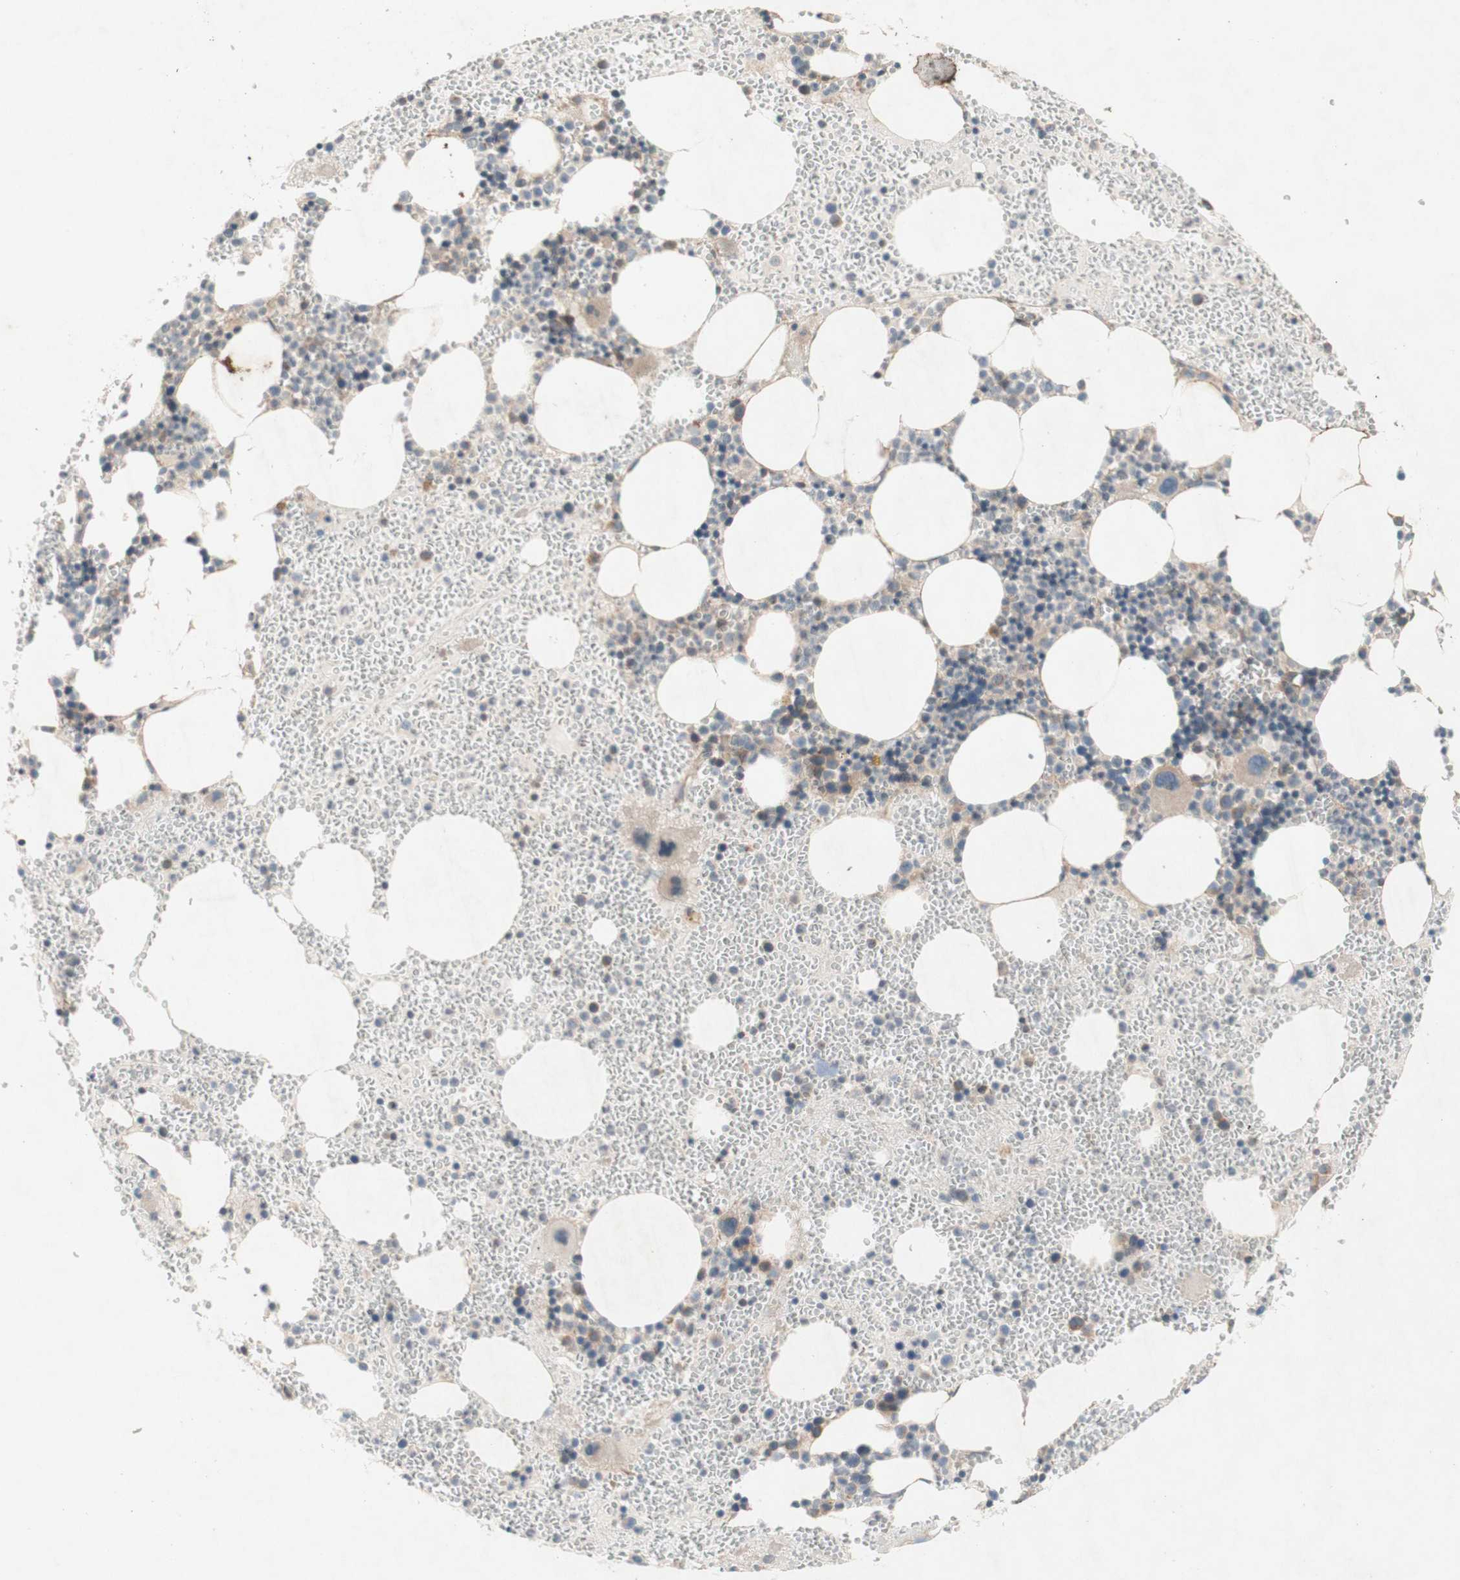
{"staining": {"intensity": "weak", "quantity": "25%-75%", "location": "cytoplasmic/membranous"}, "tissue": "bone marrow", "cell_type": "Hematopoietic cells", "image_type": "normal", "snomed": [{"axis": "morphology", "description": "Normal tissue, NOS"}, {"axis": "morphology", "description": "Inflammation, NOS"}, {"axis": "topography", "description": "Bone marrow"}], "caption": "Bone marrow stained for a protein displays weak cytoplasmic/membranous positivity in hematopoietic cells. (Brightfield microscopy of DAB IHC at high magnification).", "gene": "SOCS2", "patient": {"sex": "female", "age": 76}}